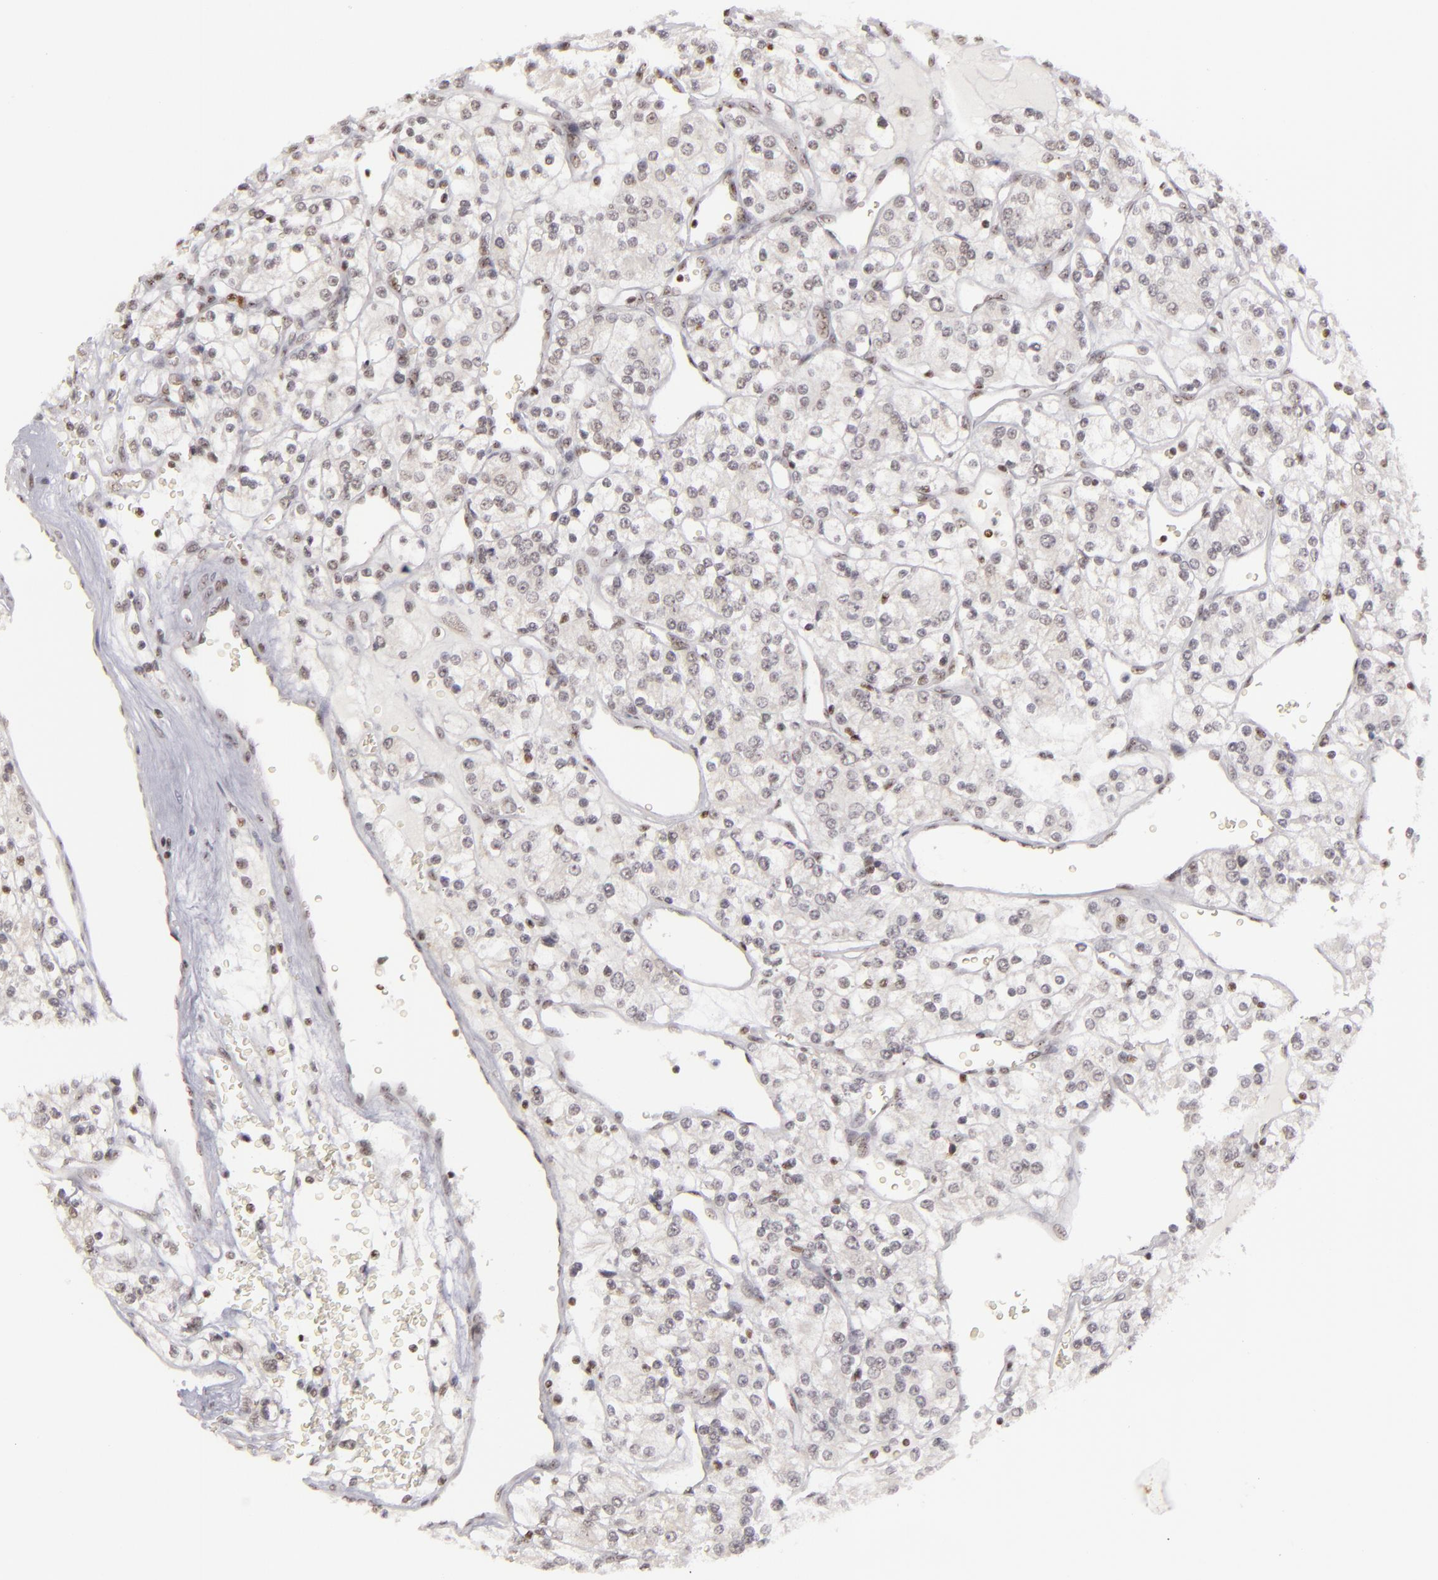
{"staining": {"intensity": "moderate", "quantity": ">75%", "location": "nuclear"}, "tissue": "renal cancer", "cell_type": "Tumor cells", "image_type": "cancer", "snomed": [{"axis": "morphology", "description": "Adenocarcinoma, NOS"}, {"axis": "topography", "description": "Kidney"}], "caption": "Adenocarcinoma (renal) was stained to show a protein in brown. There is medium levels of moderate nuclear staining in about >75% of tumor cells.", "gene": "DAXX", "patient": {"sex": "female", "age": 62}}